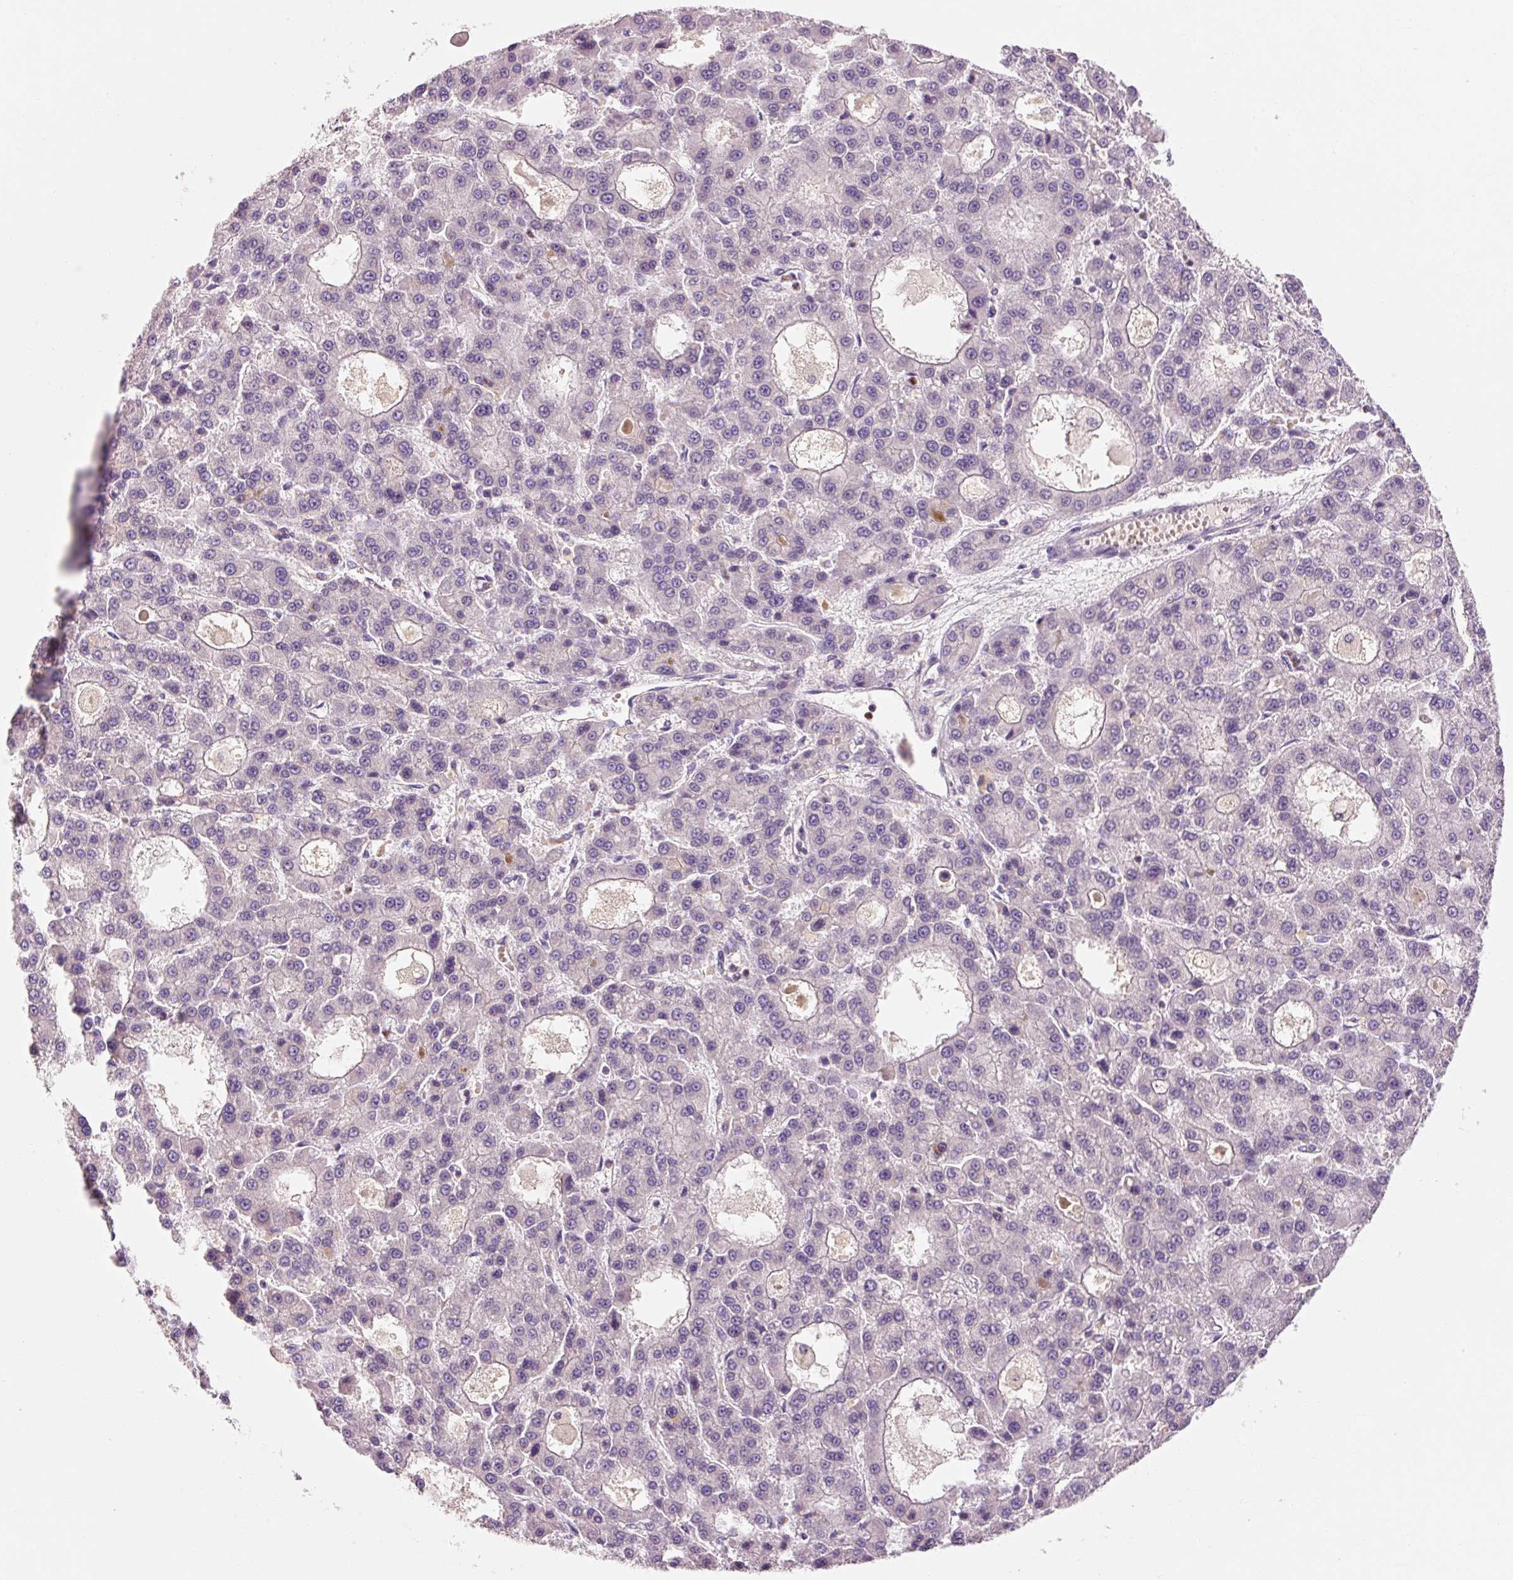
{"staining": {"intensity": "negative", "quantity": "none", "location": "none"}, "tissue": "liver cancer", "cell_type": "Tumor cells", "image_type": "cancer", "snomed": [{"axis": "morphology", "description": "Carcinoma, Hepatocellular, NOS"}, {"axis": "topography", "description": "Liver"}], "caption": "This is an immunohistochemistry (IHC) histopathology image of liver cancer. There is no expression in tumor cells.", "gene": "OR8K1", "patient": {"sex": "male", "age": 70}}